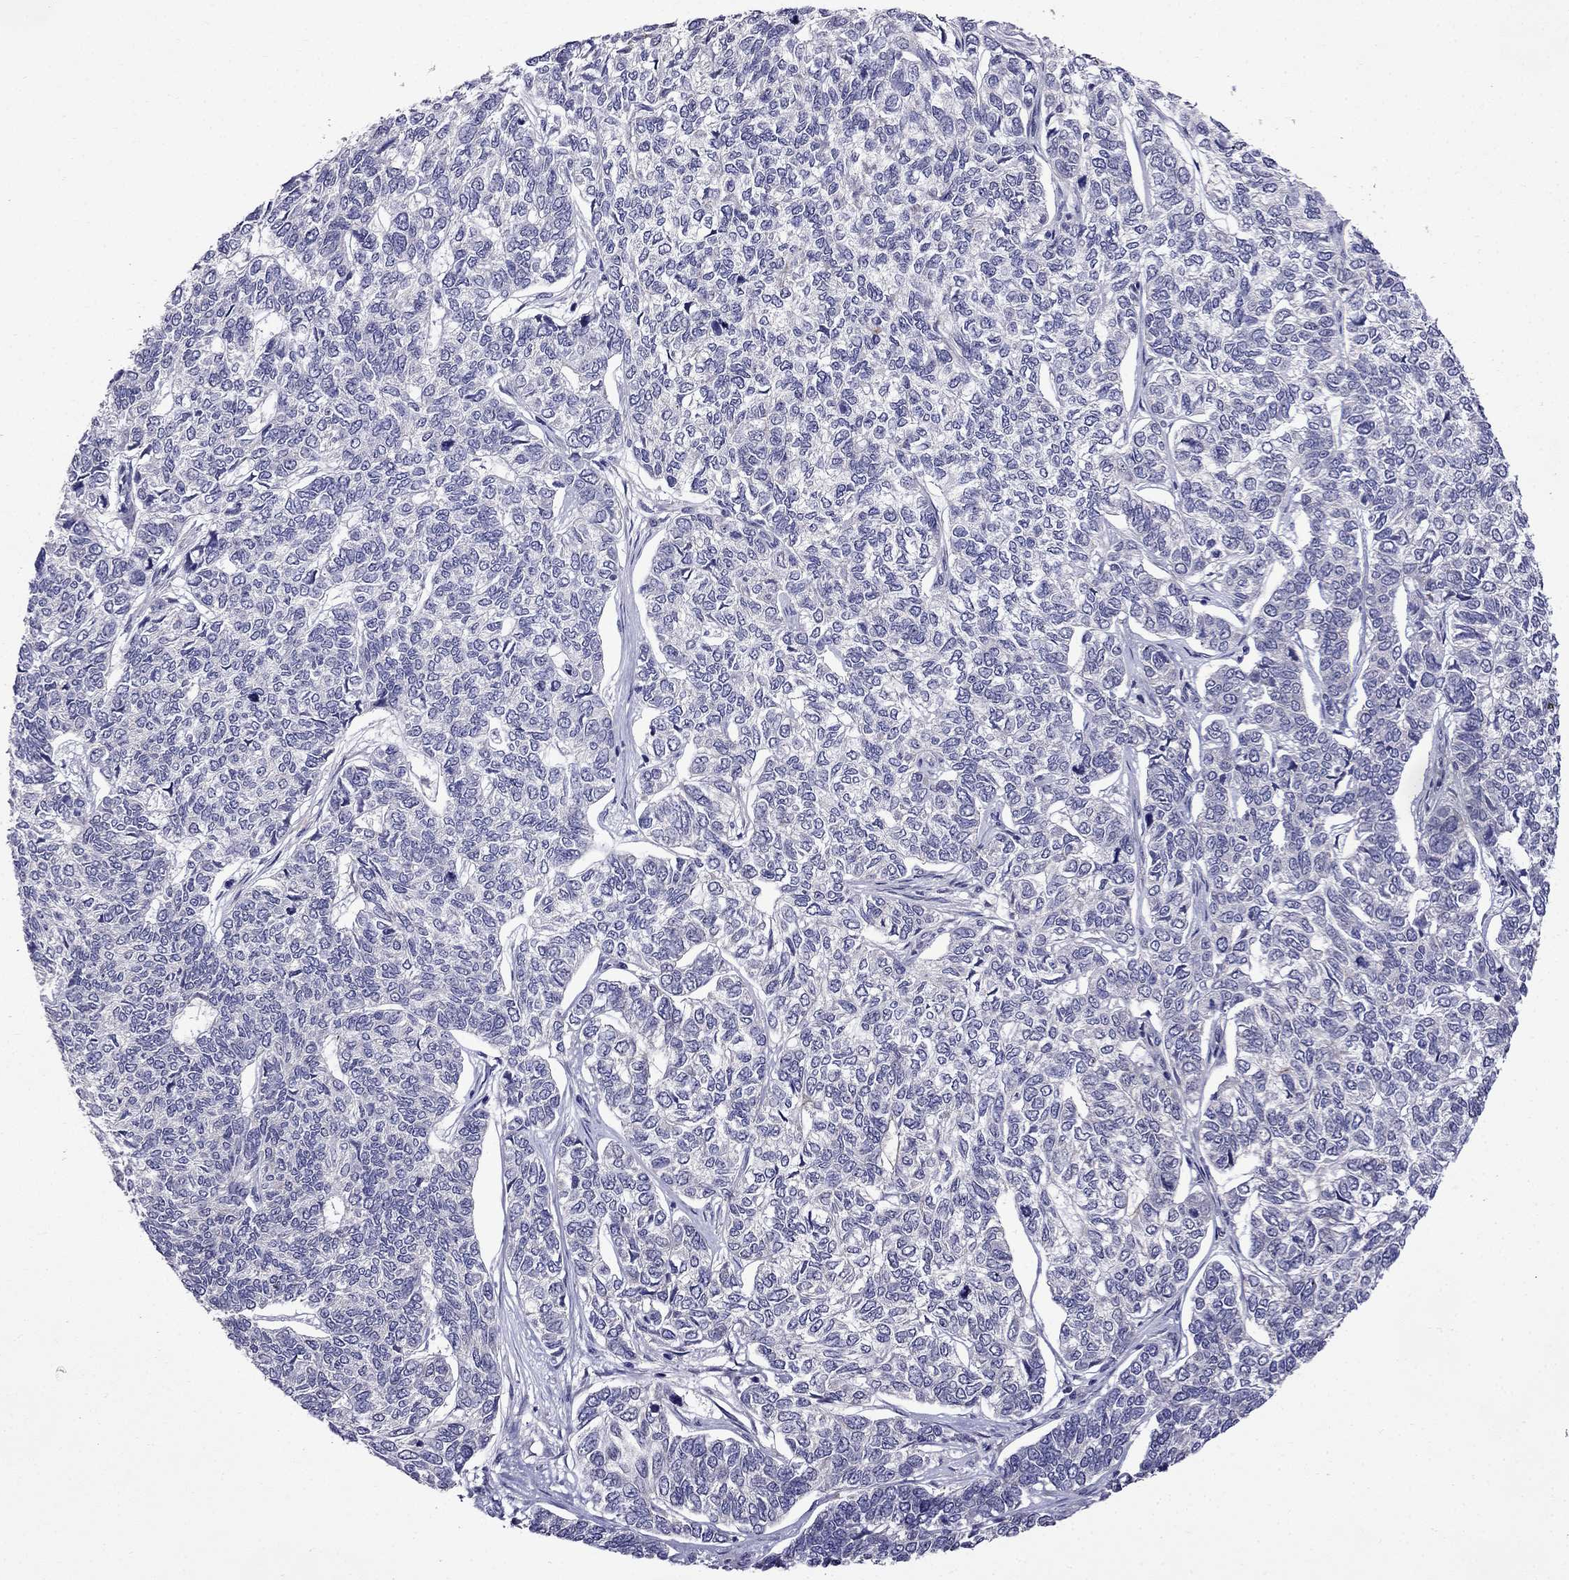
{"staining": {"intensity": "negative", "quantity": "none", "location": "none"}, "tissue": "skin cancer", "cell_type": "Tumor cells", "image_type": "cancer", "snomed": [{"axis": "morphology", "description": "Basal cell carcinoma"}, {"axis": "topography", "description": "Skin"}], "caption": "This image is of basal cell carcinoma (skin) stained with IHC to label a protein in brown with the nuclei are counter-stained blue. There is no positivity in tumor cells.", "gene": "PI16", "patient": {"sex": "female", "age": 65}}